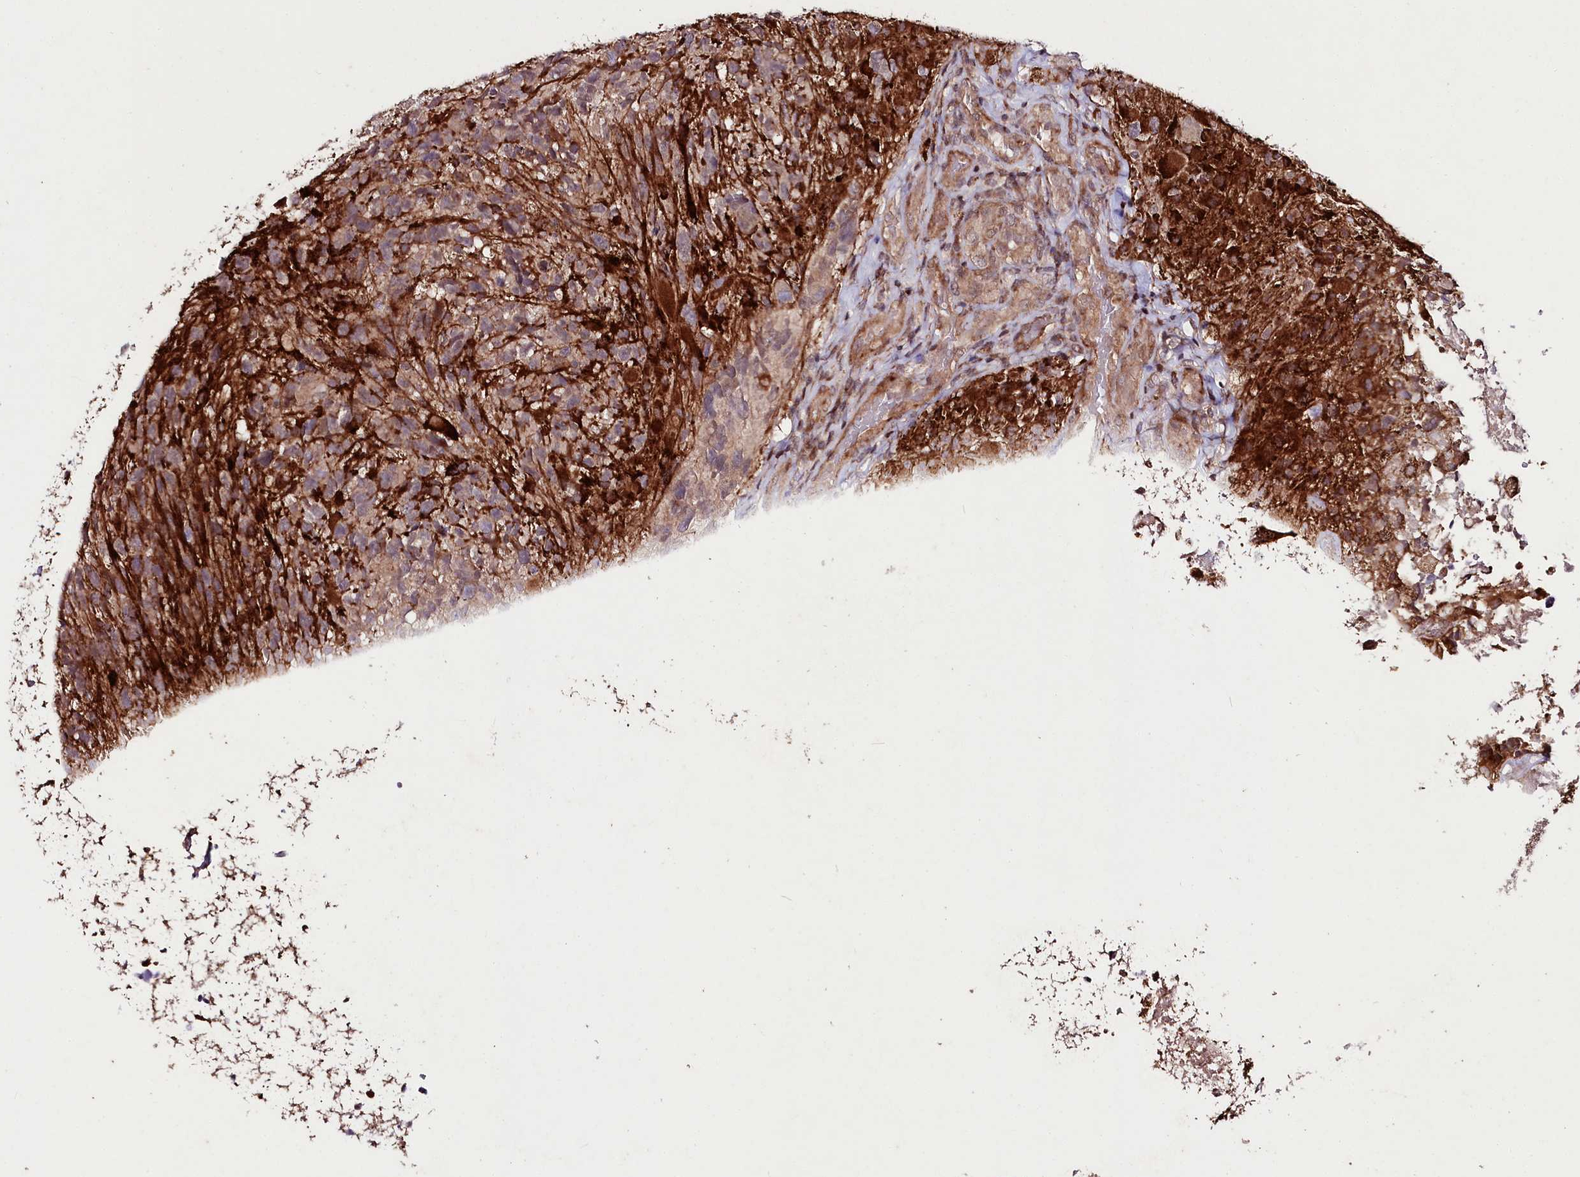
{"staining": {"intensity": "moderate", "quantity": ">75%", "location": "cytoplasmic/membranous"}, "tissue": "glioma", "cell_type": "Tumor cells", "image_type": "cancer", "snomed": [{"axis": "morphology", "description": "Glioma, malignant, High grade"}, {"axis": "topography", "description": "Brain"}], "caption": "Immunohistochemistry (DAB) staining of malignant glioma (high-grade) reveals moderate cytoplasmic/membranous protein staining in approximately >75% of tumor cells. Using DAB (3,3'-diaminobenzidine) (brown) and hematoxylin (blue) stains, captured at high magnification using brightfield microscopy.", "gene": "PHLDB1", "patient": {"sex": "male", "age": 76}}